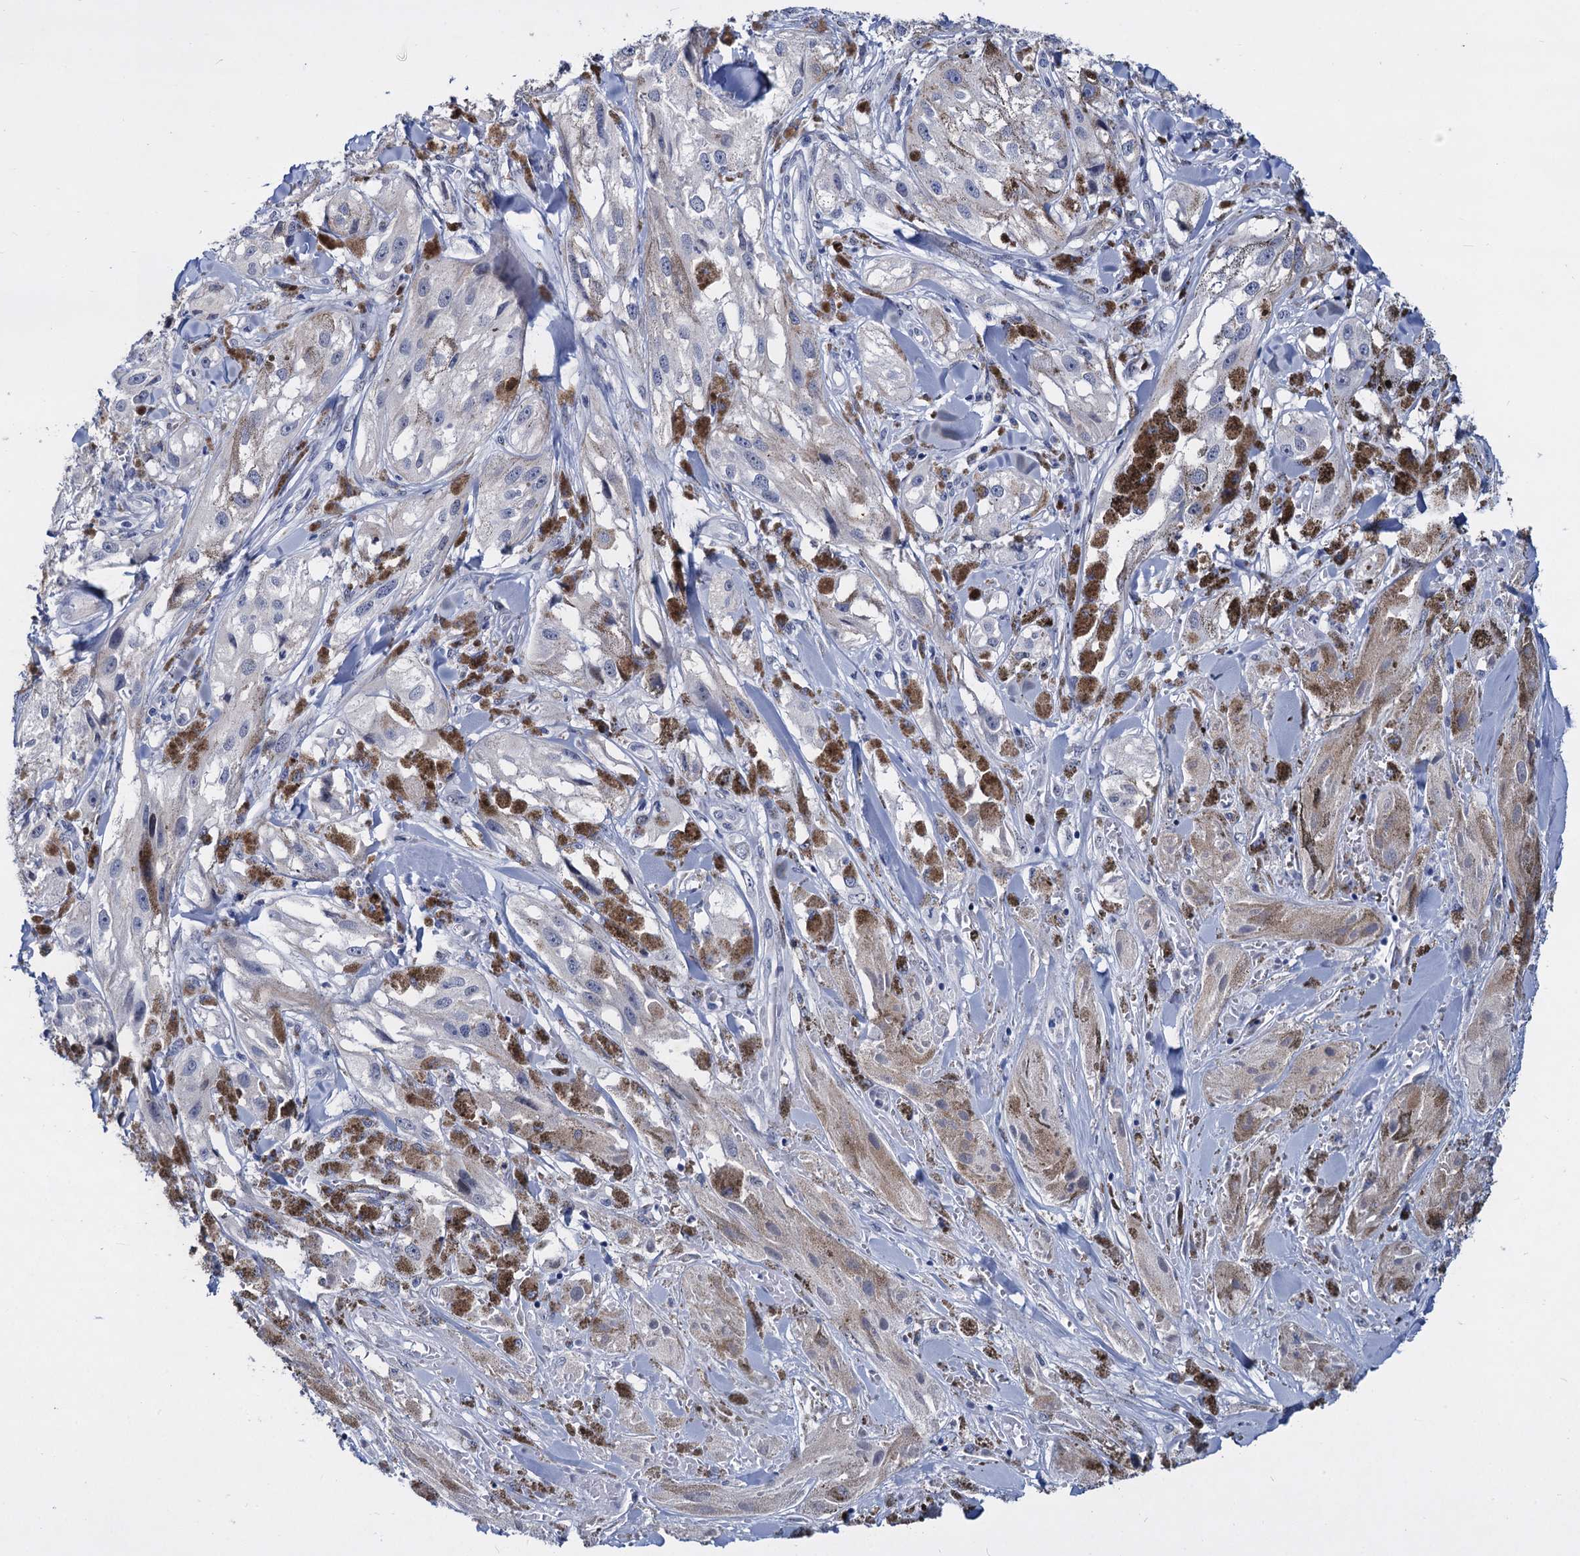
{"staining": {"intensity": "negative", "quantity": "none", "location": "none"}, "tissue": "melanoma", "cell_type": "Tumor cells", "image_type": "cancer", "snomed": [{"axis": "morphology", "description": "Malignant melanoma, NOS"}, {"axis": "topography", "description": "Skin"}], "caption": "The immunohistochemistry micrograph has no significant positivity in tumor cells of malignant melanoma tissue.", "gene": "MAGEA4", "patient": {"sex": "male", "age": 88}}